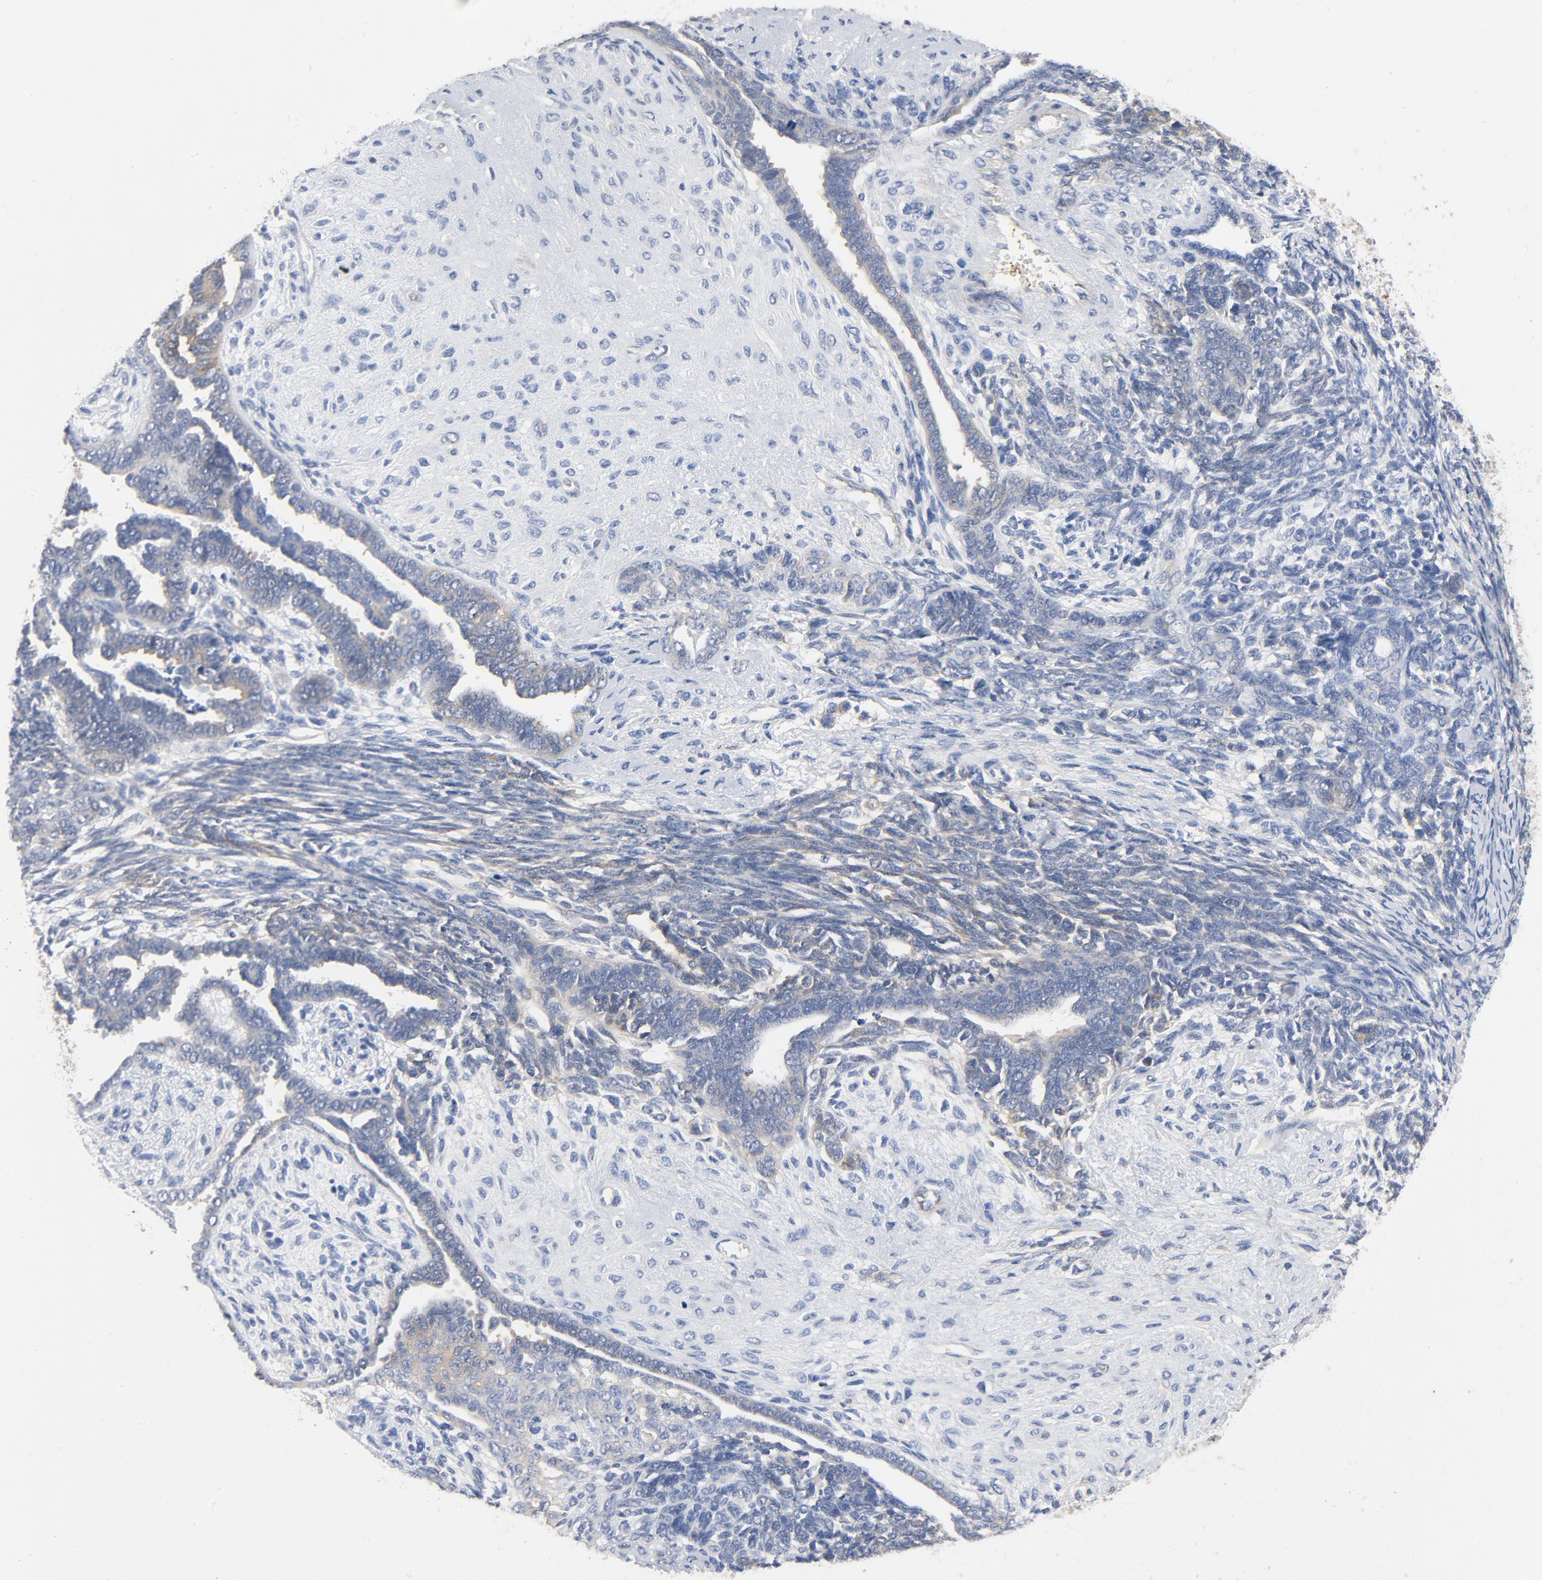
{"staining": {"intensity": "weak", "quantity": "<25%", "location": "cytoplasmic/membranous"}, "tissue": "endometrial cancer", "cell_type": "Tumor cells", "image_type": "cancer", "snomed": [{"axis": "morphology", "description": "Neoplasm, malignant, NOS"}, {"axis": "topography", "description": "Endometrium"}], "caption": "IHC of human endometrial cancer exhibits no expression in tumor cells.", "gene": "SRC", "patient": {"sex": "female", "age": 74}}